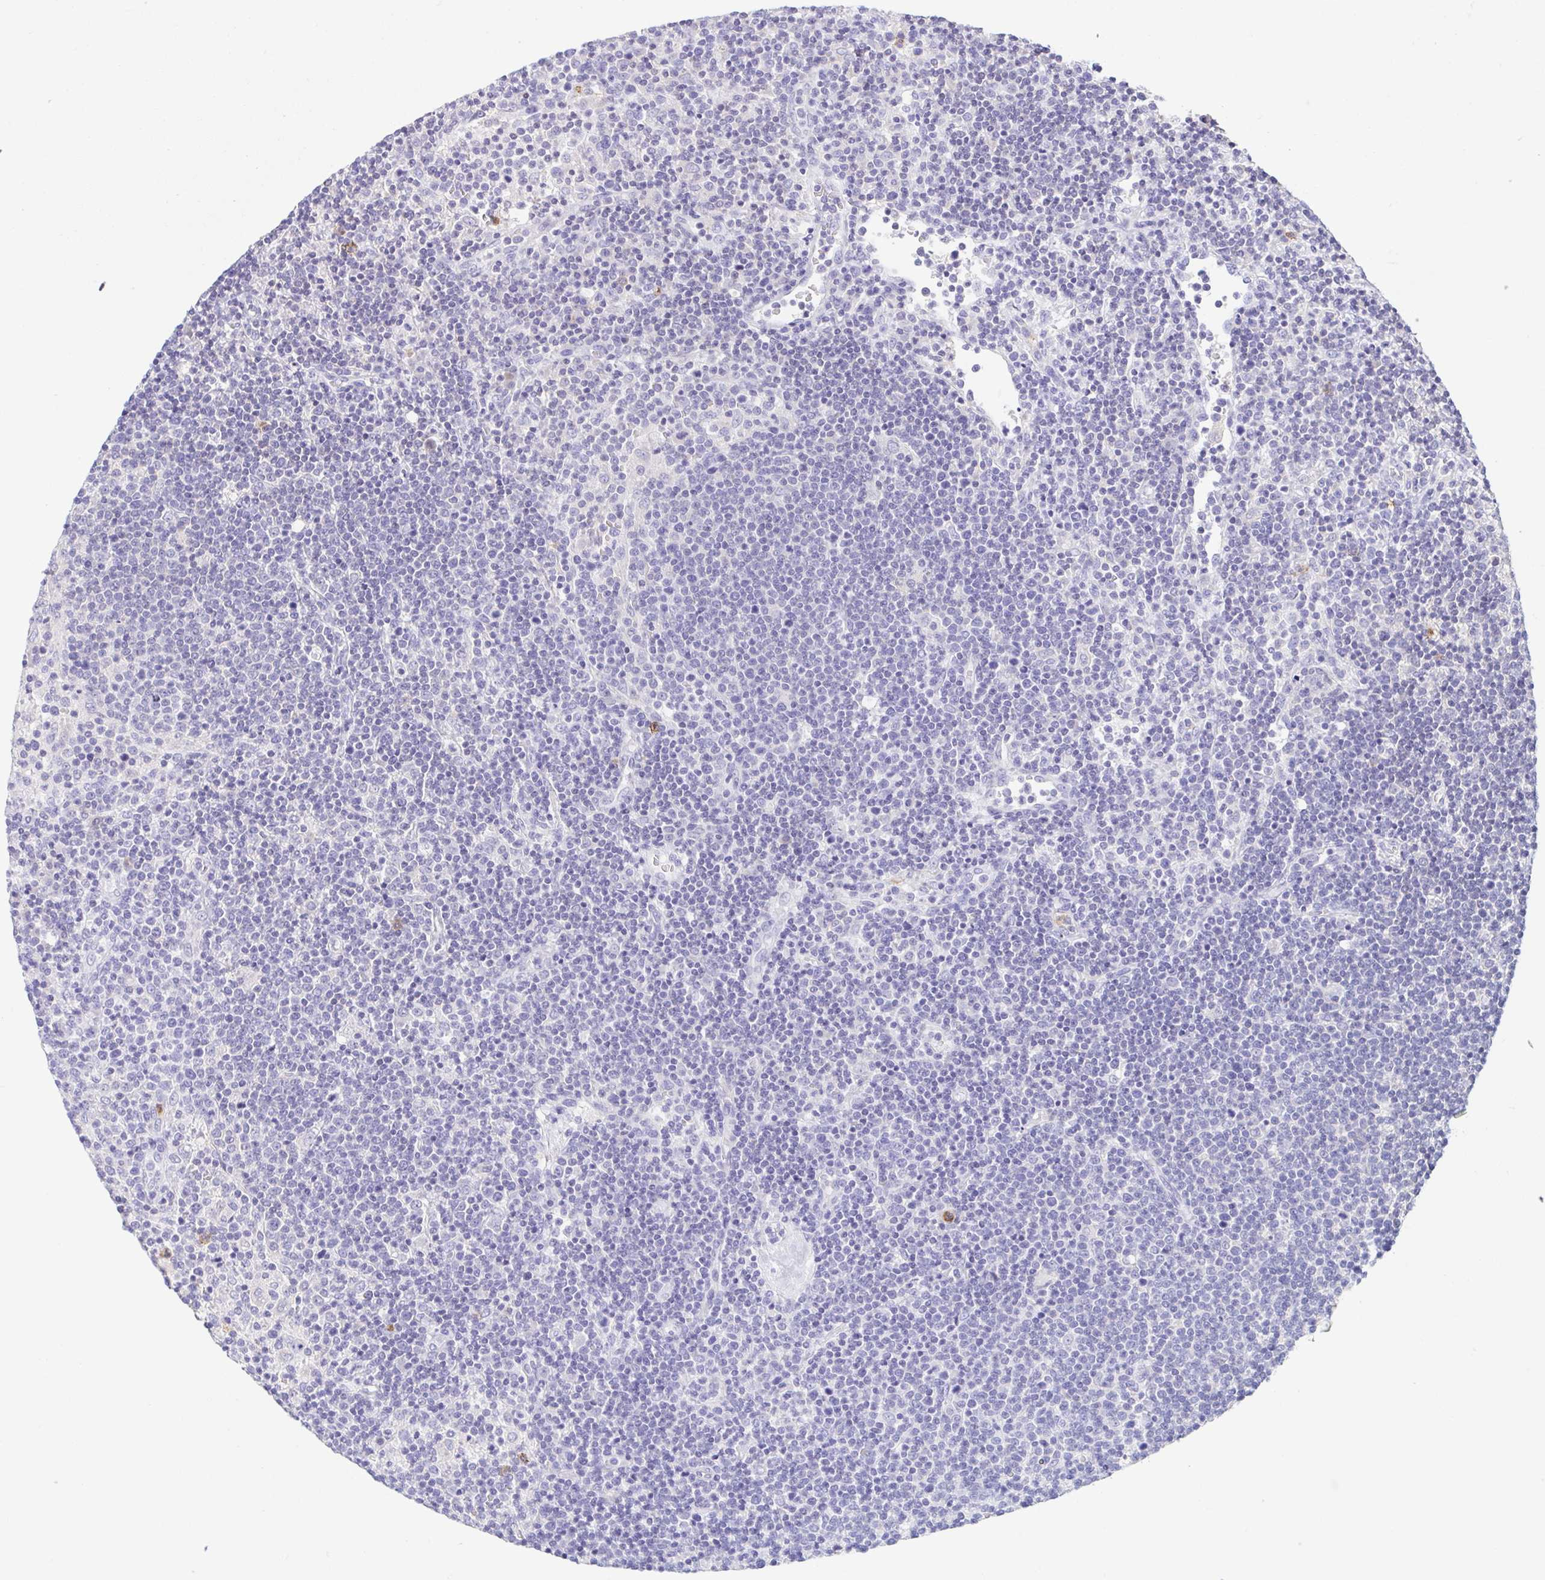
{"staining": {"intensity": "negative", "quantity": "none", "location": "none"}, "tissue": "lymphoma", "cell_type": "Tumor cells", "image_type": "cancer", "snomed": [{"axis": "morphology", "description": "Malignant lymphoma, non-Hodgkin's type, High grade"}, {"axis": "topography", "description": "Lymph node"}], "caption": "A high-resolution histopathology image shows immunohistochemistry staining of high-grade malignant lymphoma, non-Hodgkin's type, which reveals no significant expression in tumor cells. (Immunohistochemistry, brightfield microscopy, high magnification).", "gene": "ARPP21", "patient": {"sex": "male", "age": 61}}